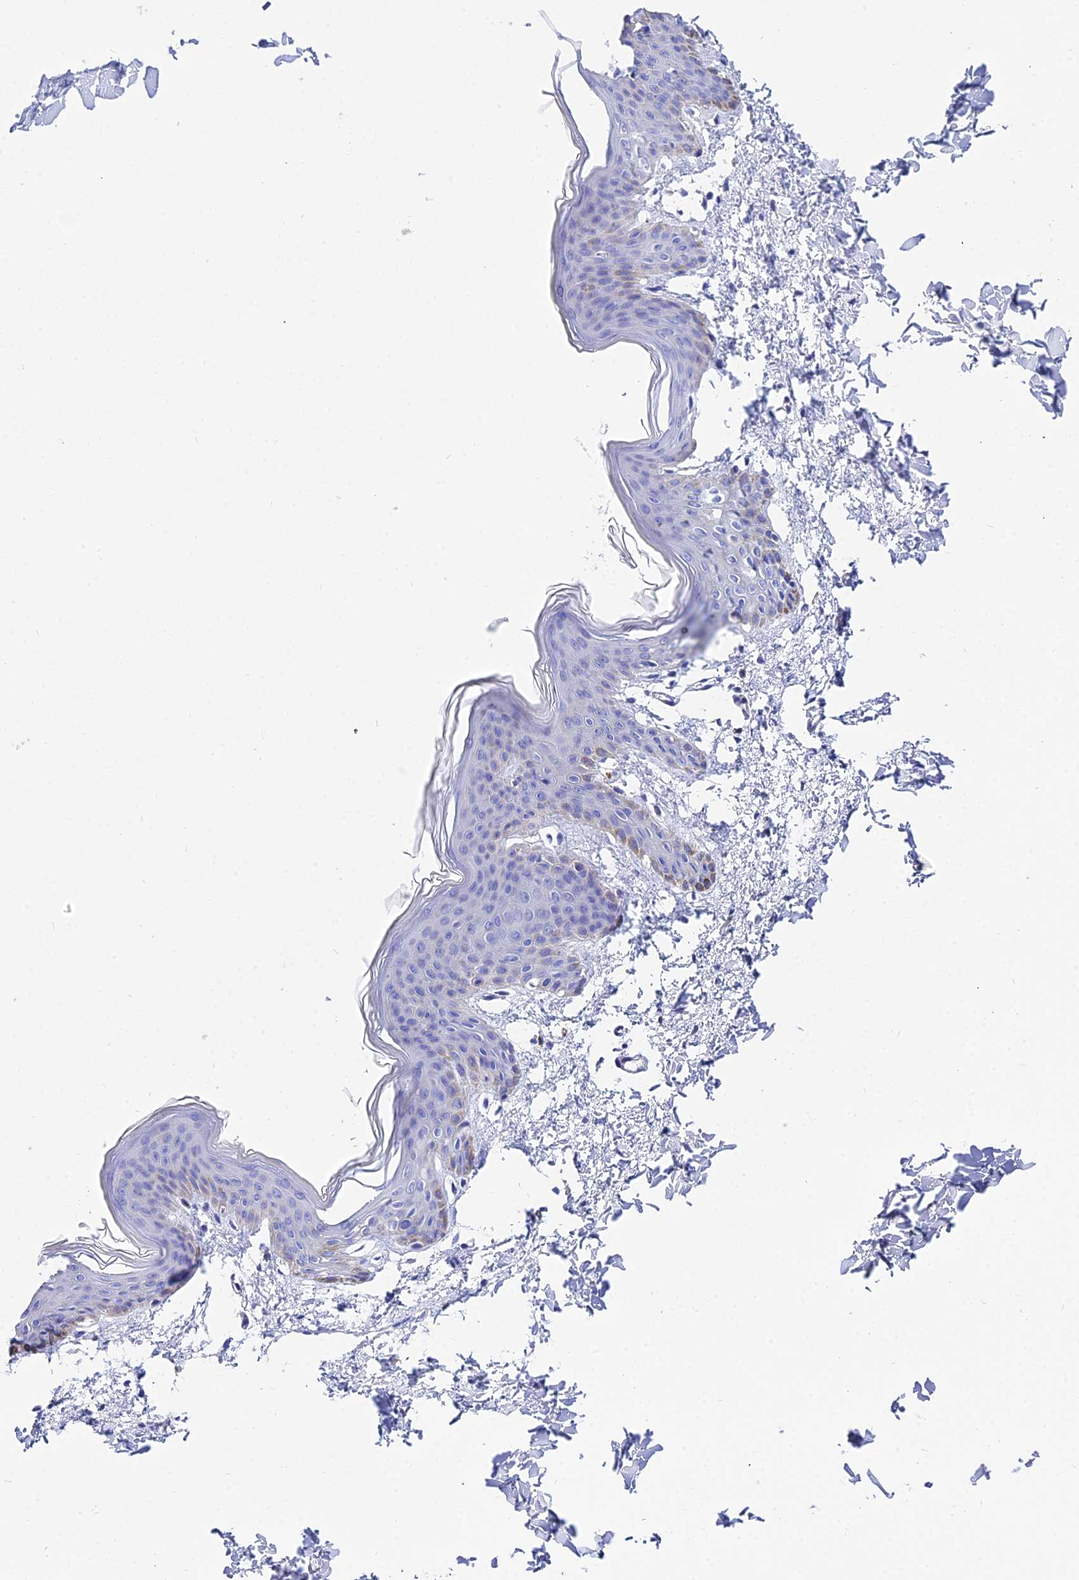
{"staining": {"intensity": "negative", "quantity": "none", "location": "none"}, "tissue": "skin", "cell_type": "Fibroblasts", "image_type": "normal", "snomed": [{"axis": "morphology", "description": "Normal tissue, NOS"}, {"axis": "topography", "description": "Skin"}], "caption": "The photomicrograph demonstrates no staining of fibroblasts in unremarkable skin. (Stains: DAB (3,3'-diaminobenzidine) IHC with hematoxylin counter stain, Microscopy: brightfield microscopy at high magnification).", "gene": "CEP41", "patient": {"sex": "female", "age": 17}}